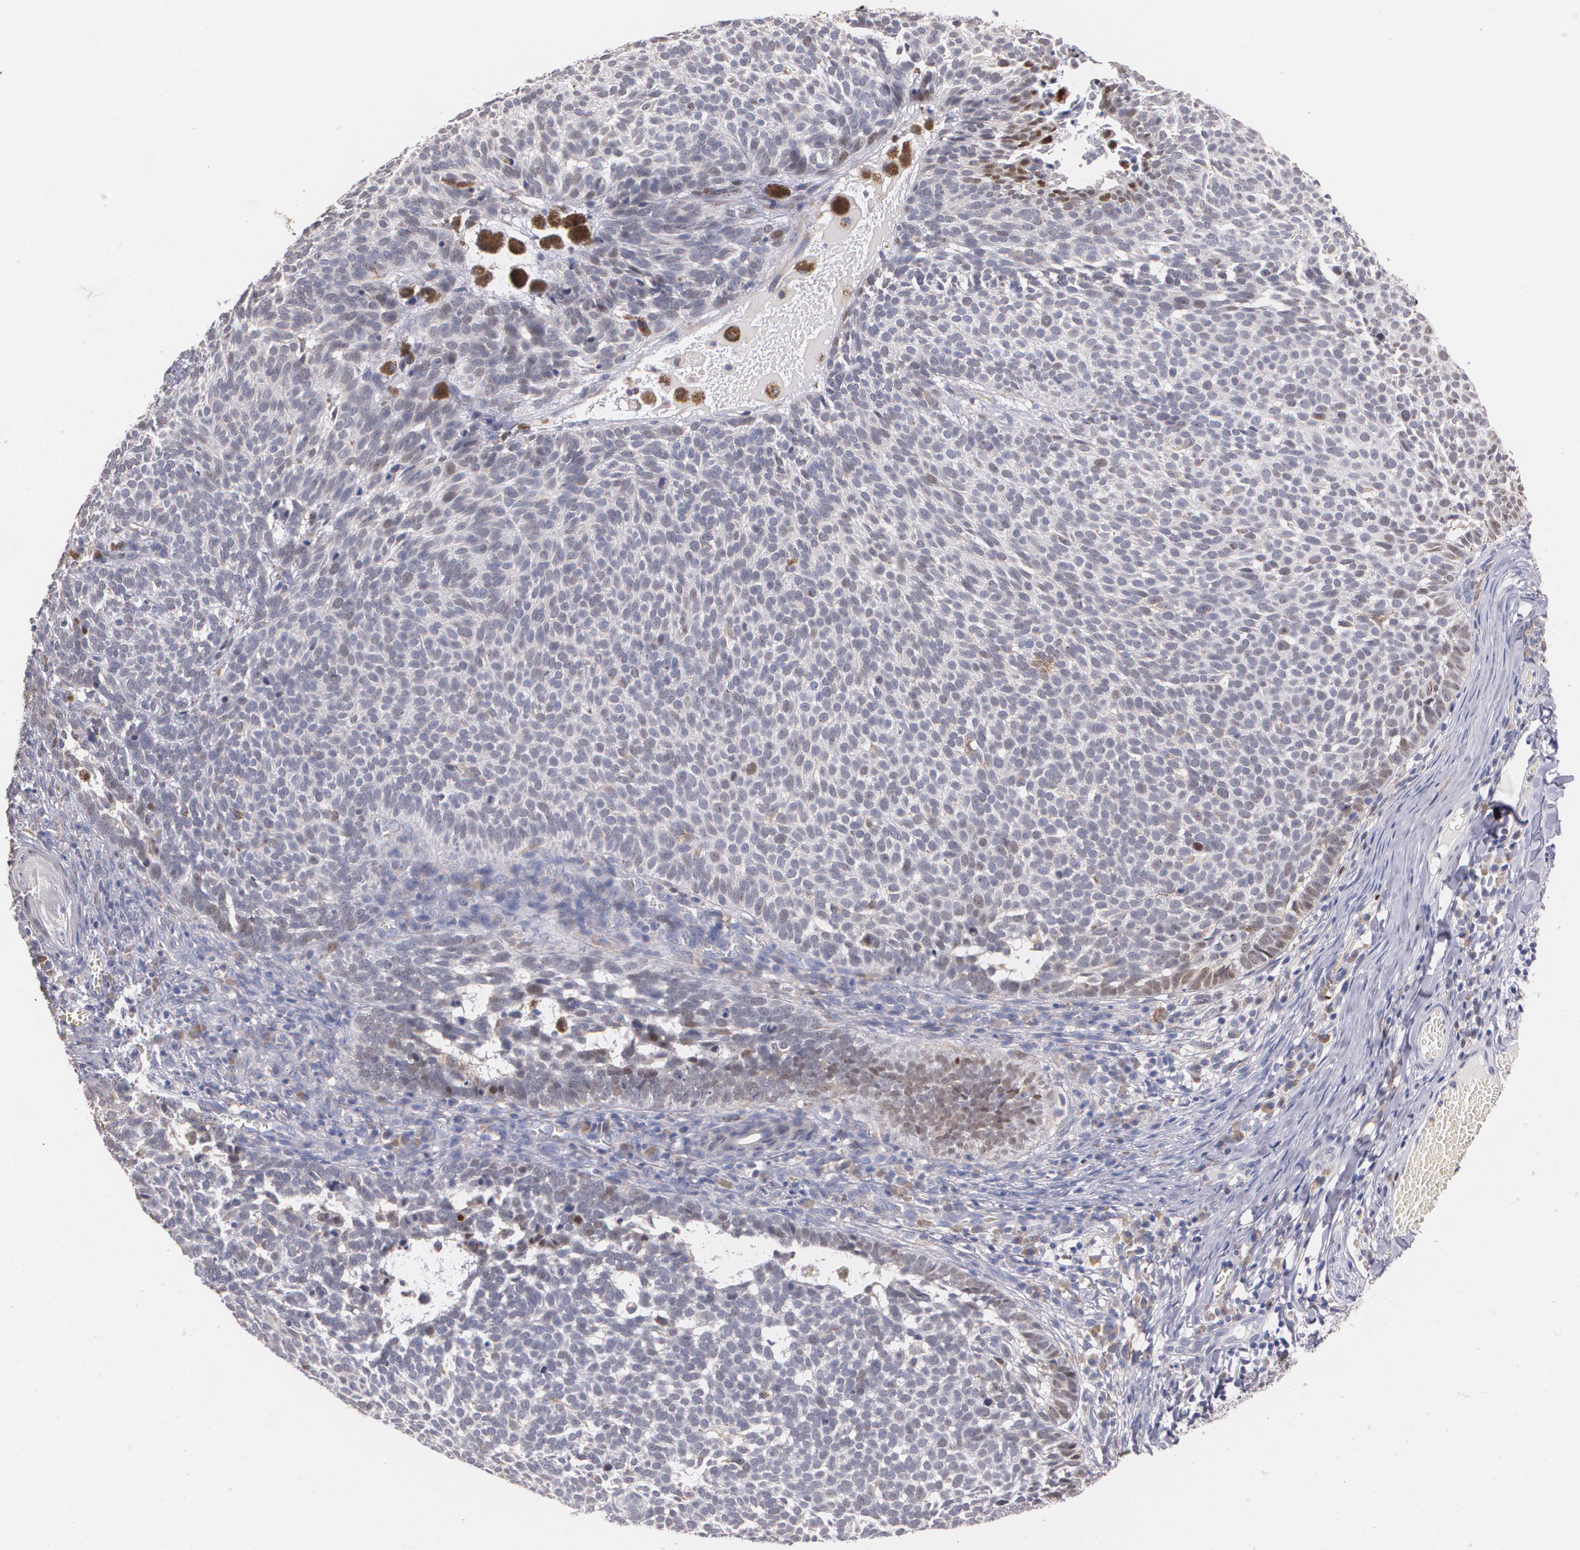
{"staining": {"intensity": "weak", "quantity": "<25%", "location": "nuclear"}, "tissue": "skin cancer", "cell_type": "Tumor cells", "image_type": "cancer", "snomed": [{"axis": "morphology", "description": "Basal cell carcinoma"}, {"axis": "topography", "description": "Skin"}], "caption": "A photomicrograph of skin cancer stained for a protein exhibits no brown staining in tumor cells.", "gene": "ATF3", "patient": {"sex": "male", "age": 63}}